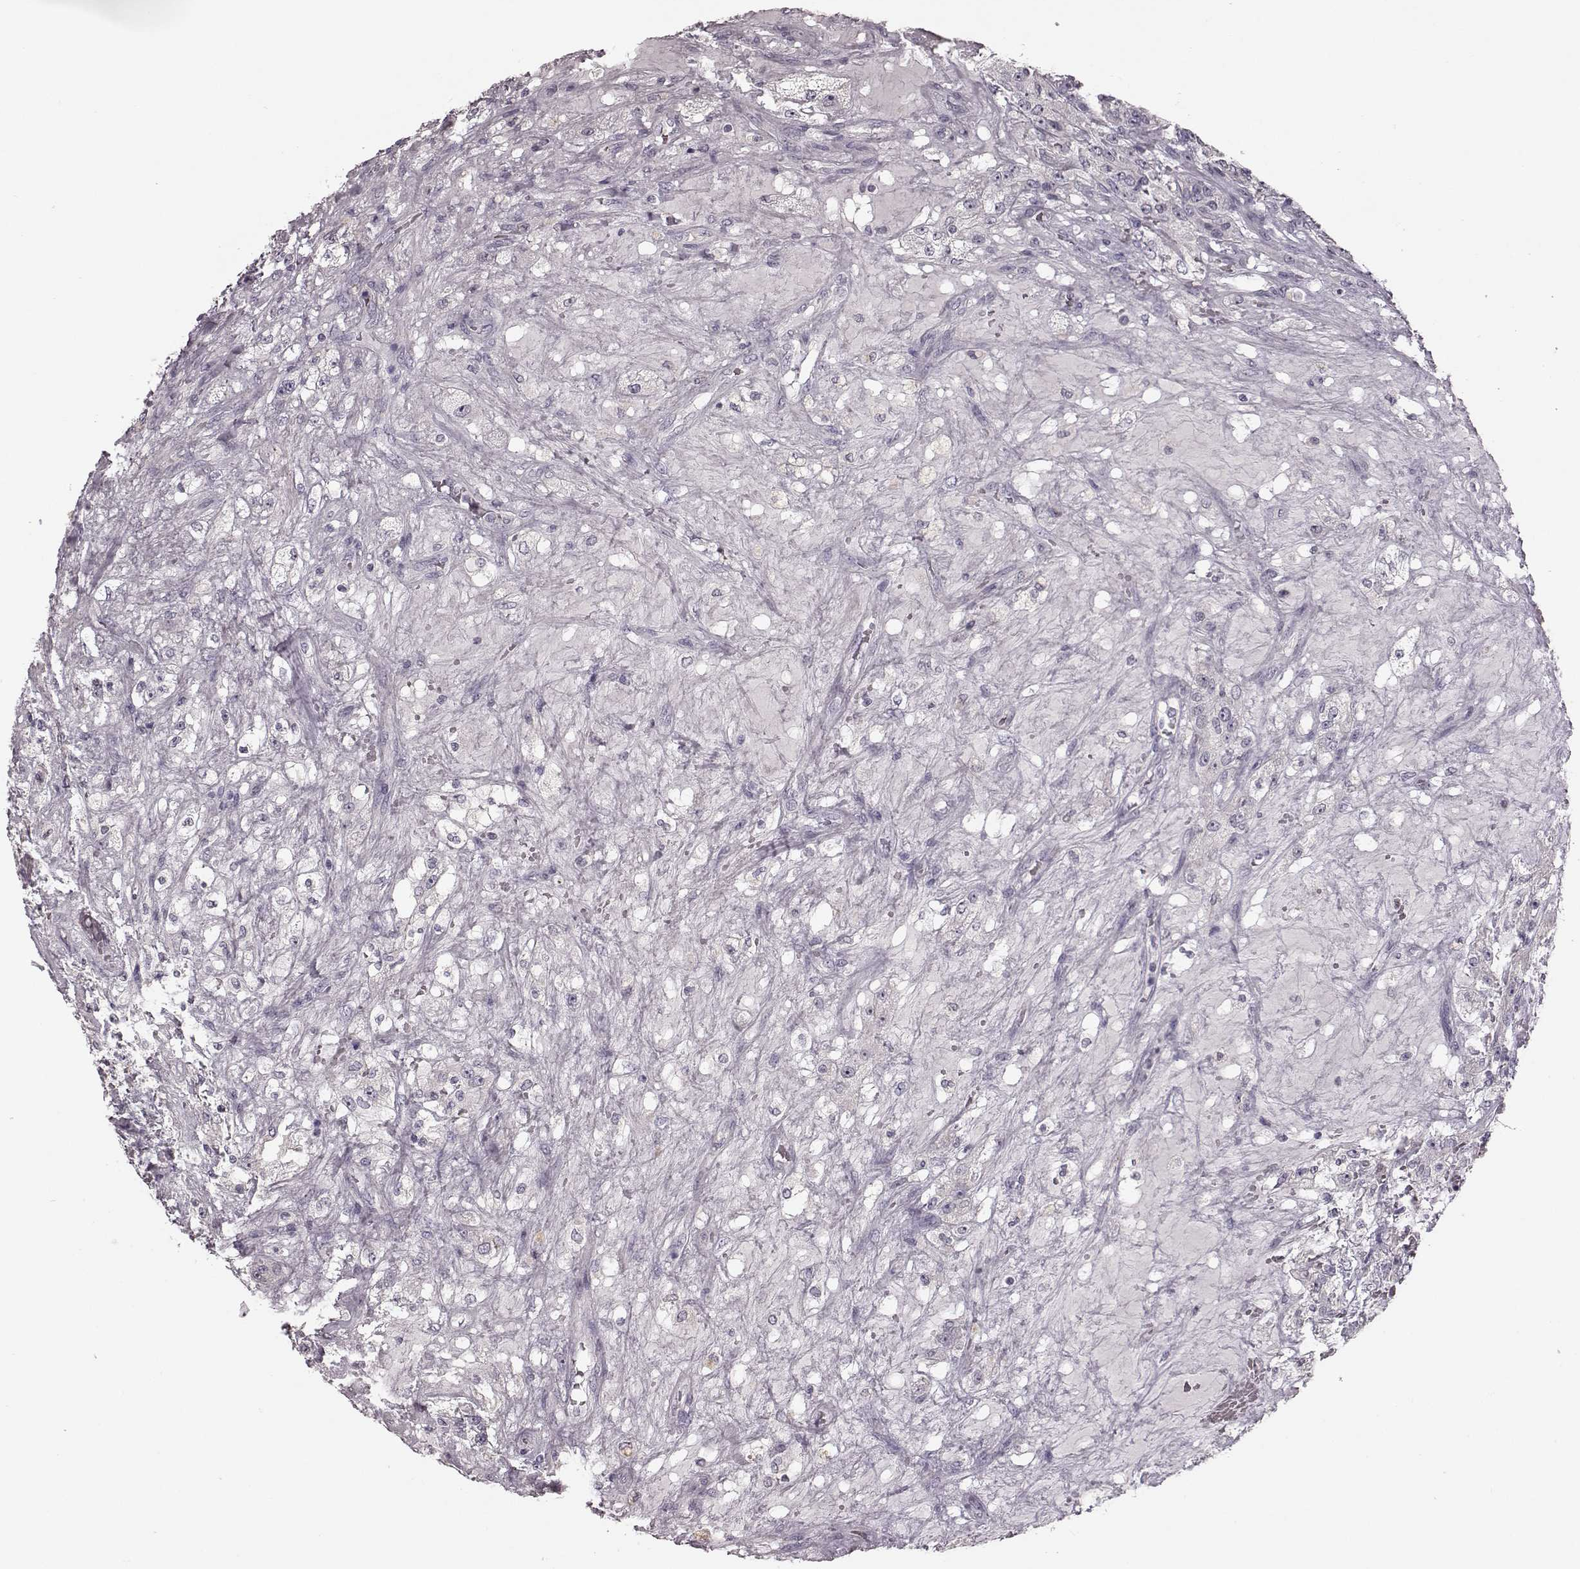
{"staining": {"intensity": "negative", "quantity": "none", "location": "none"}, "tissue": "renal cancer", "cell_type": "Tumor cells", "image_type": "cancer", "snomed": [{"axis": "morphology", "description": "Adenocarcinoma, NOS"}, {"axis": "topography", "description": "Kidney"}], "caption": "Immunohistochemical staining of human renal adenocarcinoma exhibits no significant staining in tumor cells.", "gene": "MIA", "patient": {"sex": "female", "age": 63}}